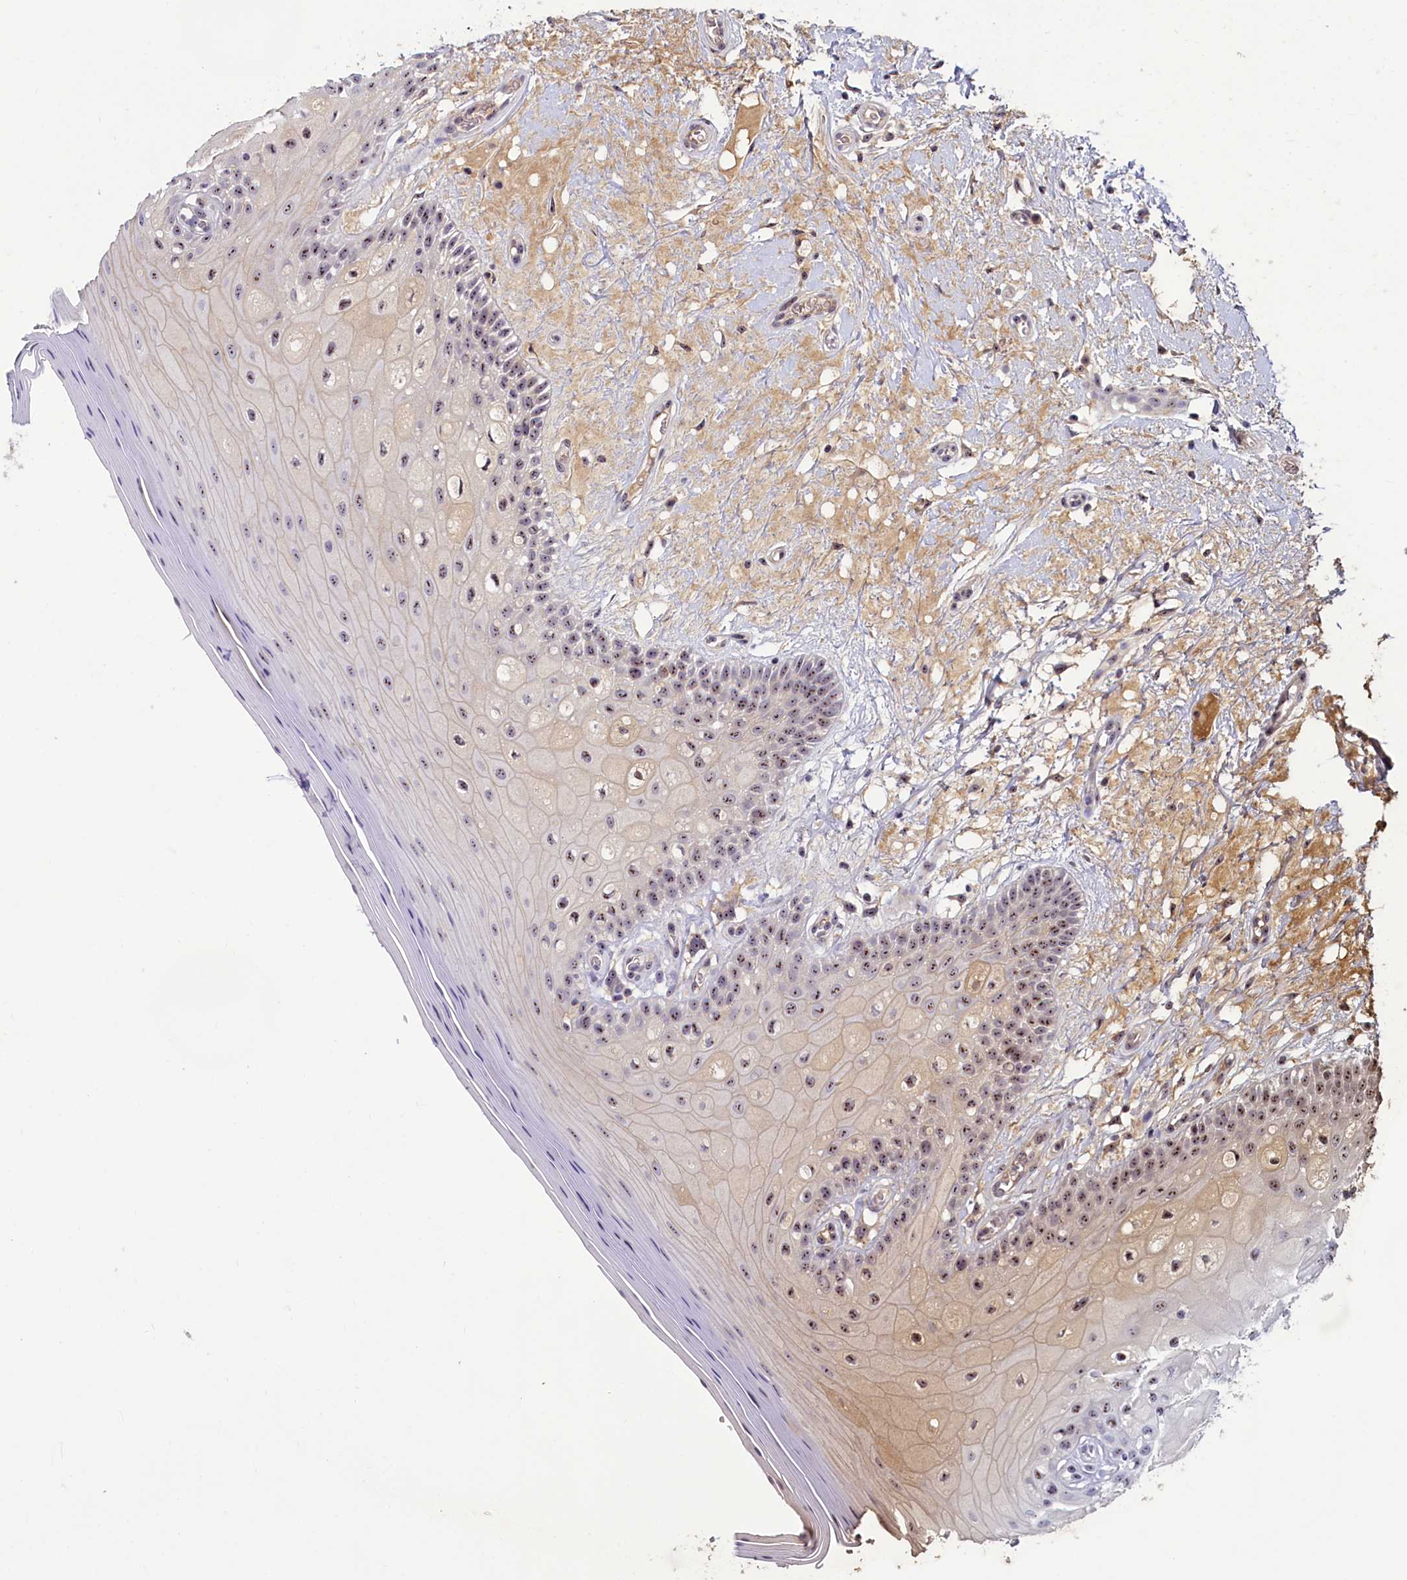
{"staining": {"intensity": "moderate", "quantity": ">75%", "location": "nuclear"}, "tissue": "oral mucosa", "cell_type": "Squamous epithelial cells", "image_type": "normal", "snomed": [{"axis": "morphology", "description": "Normal tissue, NOS"}, {"axis": "topography", "description": "Oral tissue"}, {"axis": "topography", "description": "Tounge, NOS"}], "caption": "There is medium levels of moderate nuclear staining in squamous epithelial cells of benign oral mucosa, as demonstrated by immunohistochemical staining (brown color).", "gene": "TCOF1", "patient": {"sex": "male", "age": 47}}